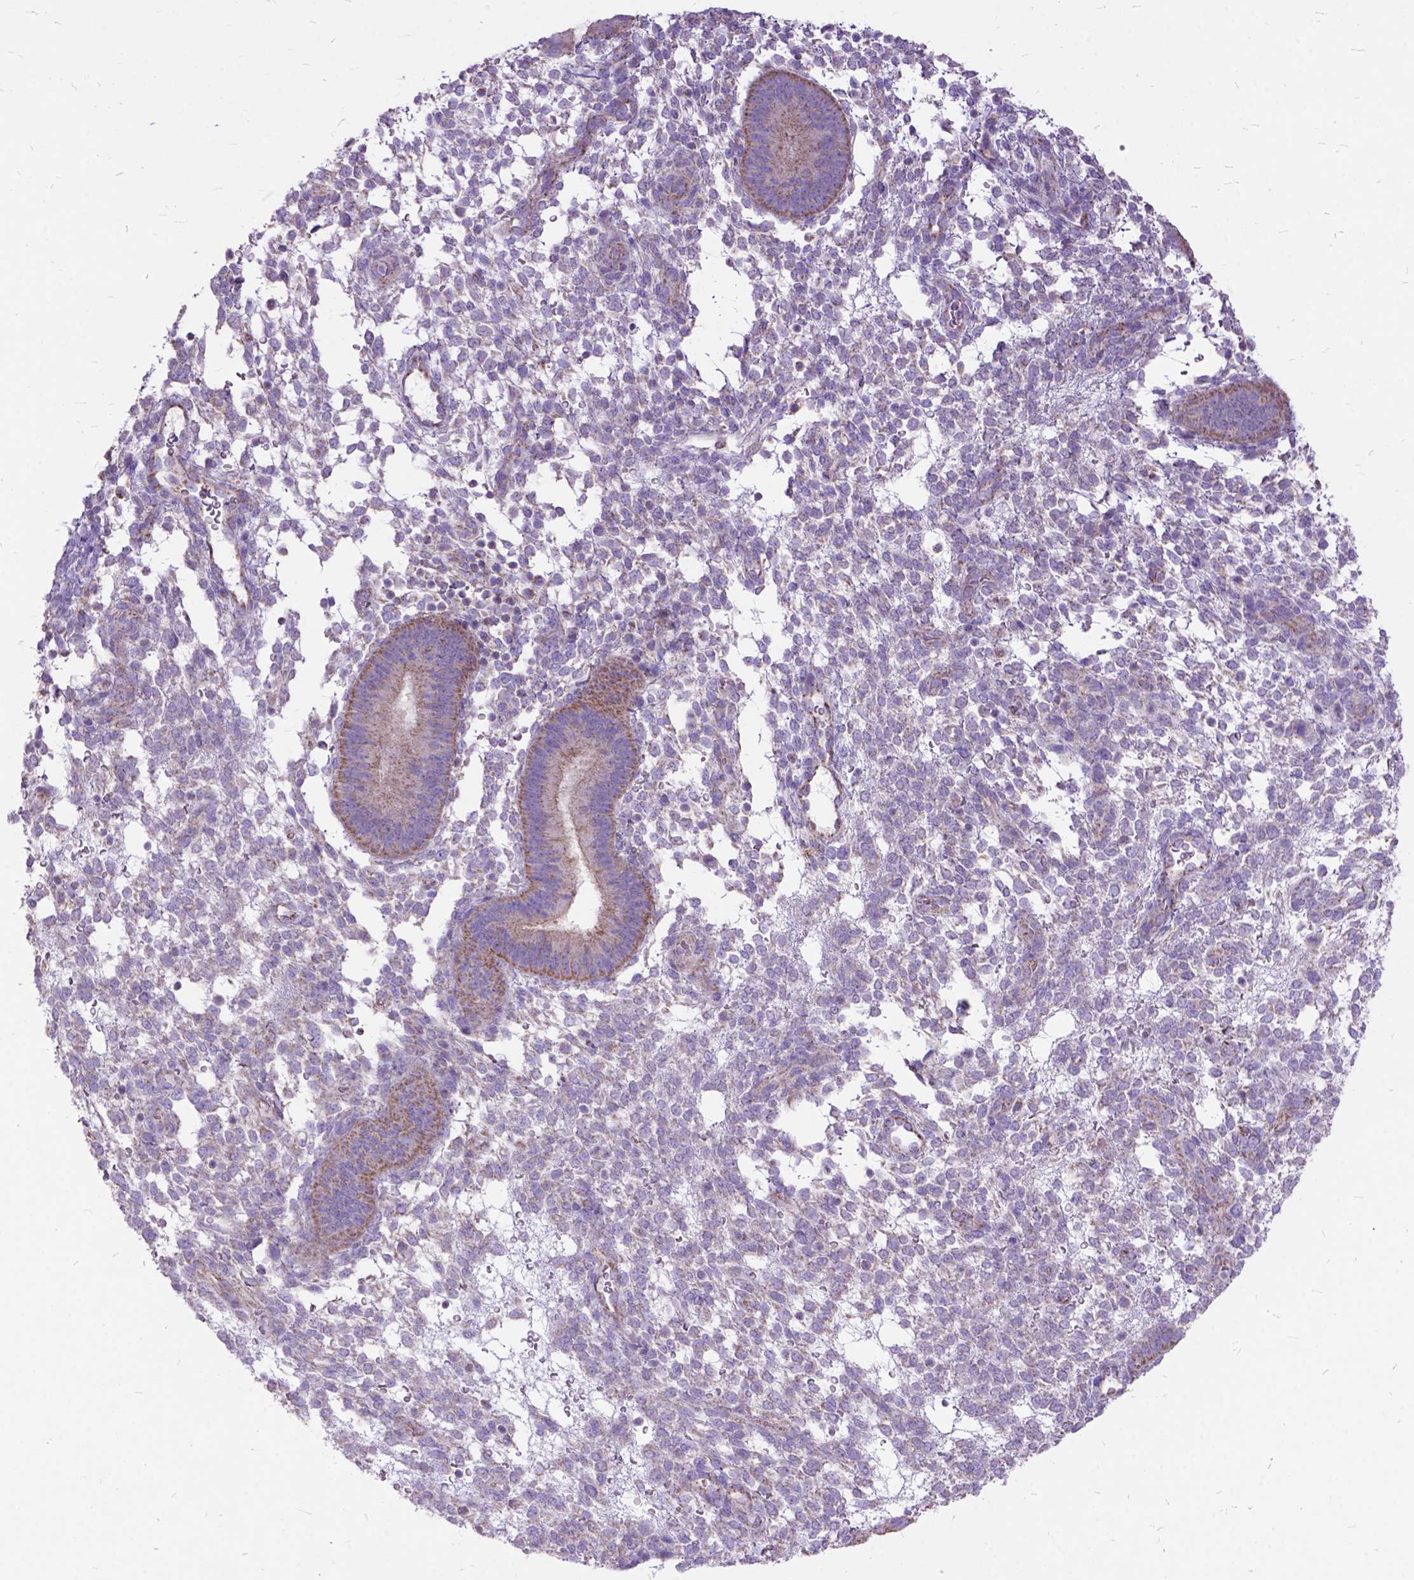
{"staining": {"intensity": "negative", "quantity": "none", "location": "none"}, "tissue": "endometrium", "cell_type": "Cells in endometrial stroma", "image_type": "normal", "snomed": [{"axis": "morphology", "description": "Normal tissue, NOS"}, {"axis": "topography", "description": "Endometrium"}], "caption": "The histopathology image displays no staining of cells in endometrial stroma in normal endometrium. (Immunohistochemistry, brightfield microscopy, high magnification).", "gene": "CTAG2", "patient": {"sex": "female", "age": 39}}